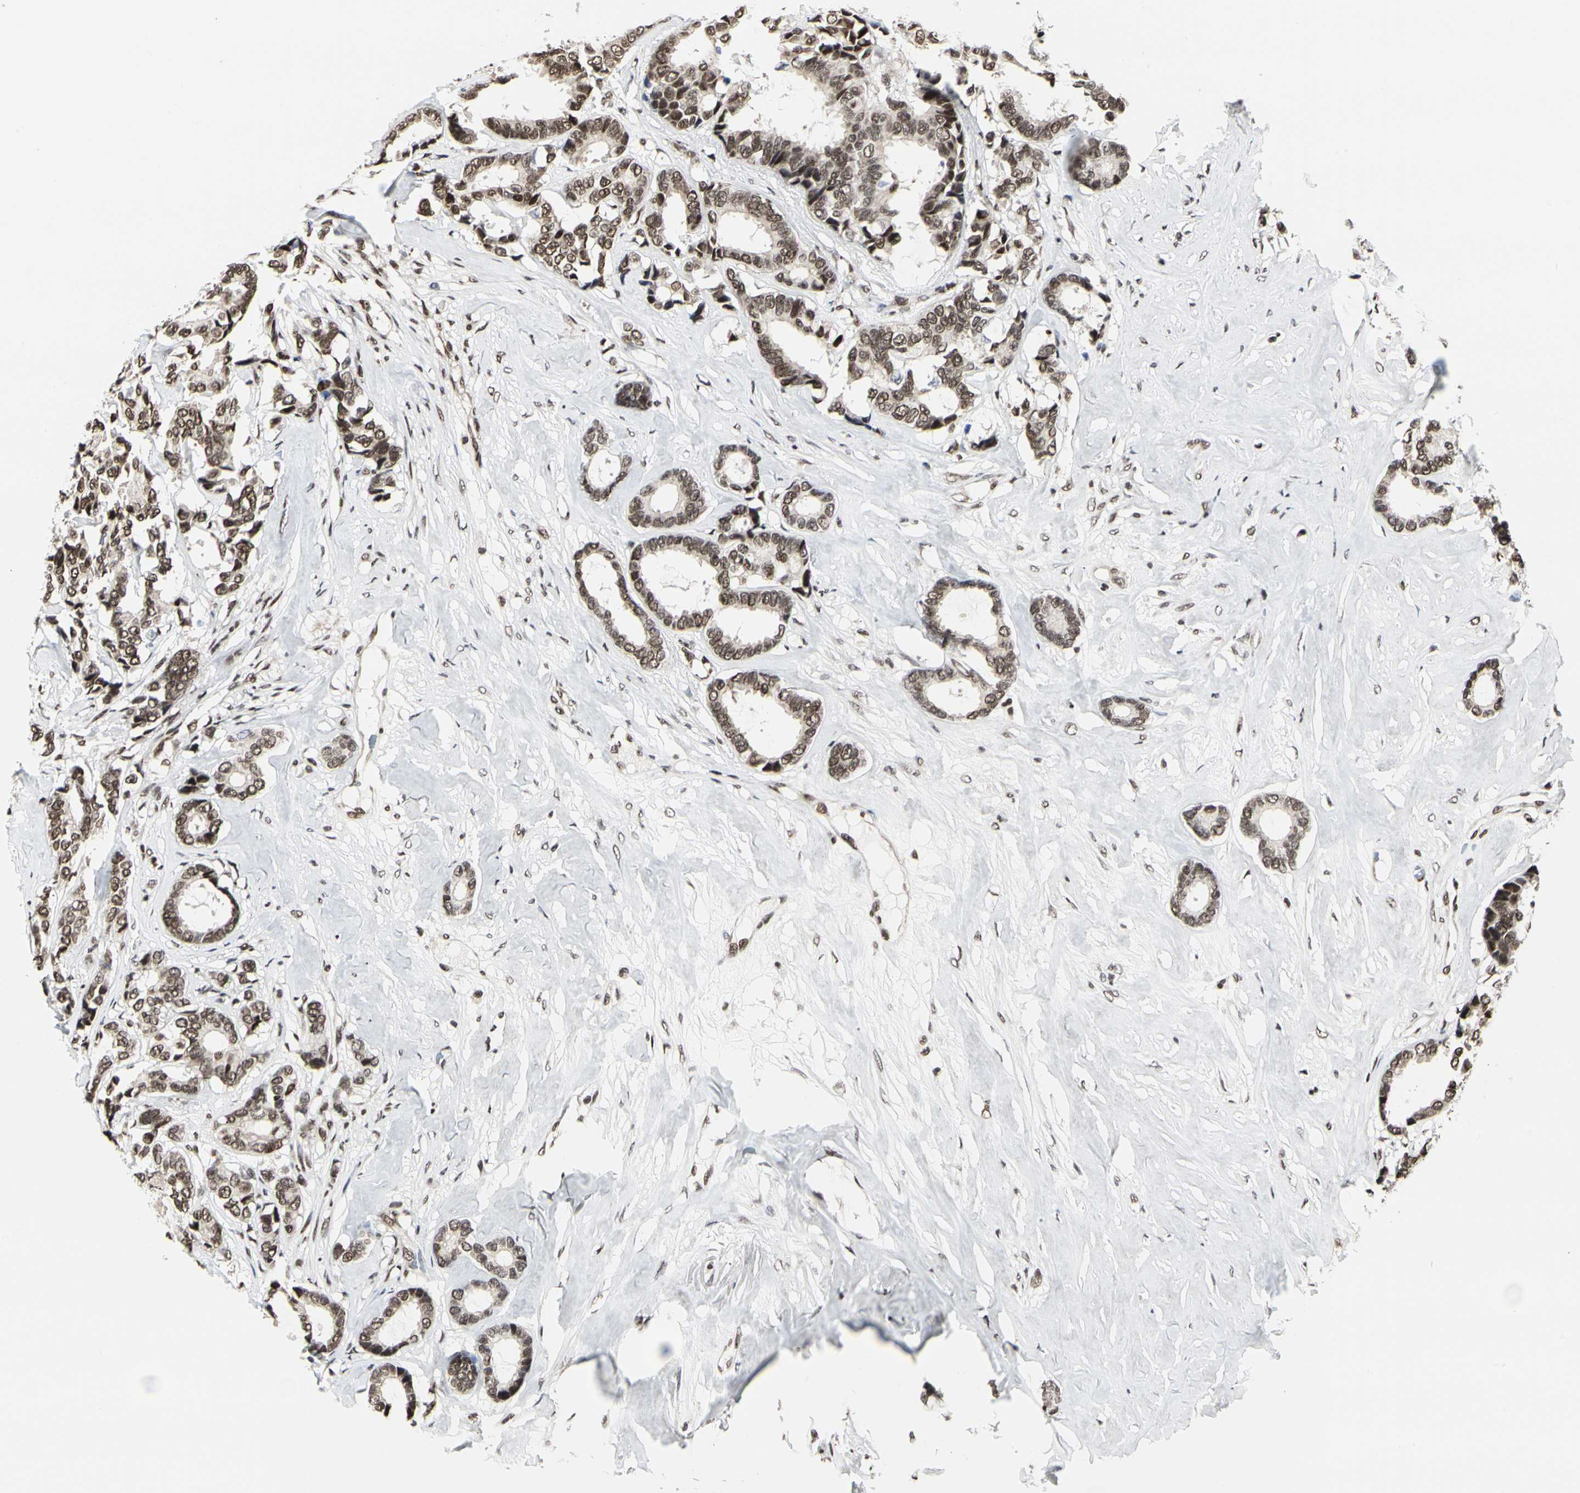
{"staining": {"intensity": "moderate", "quantity": ">75%", "location": "nuclear"}, "tissue": "breast cancer", "cell_type": "Tumor cells", "image_type": "cancer", "snomed": [{"axis": "morphology", "description": "Duct carcinoma"}, {"axis": "topography", "description": "Breast"}], "caption": "Immunohistochemical staining of human invasive ductal carcinoma (breast) shows medium levels of moderate nuclear protein positivity in approximately >75% of tumor cells.", "gene": "PRMT3", "patient": {"sex": "female", "age": 87}}